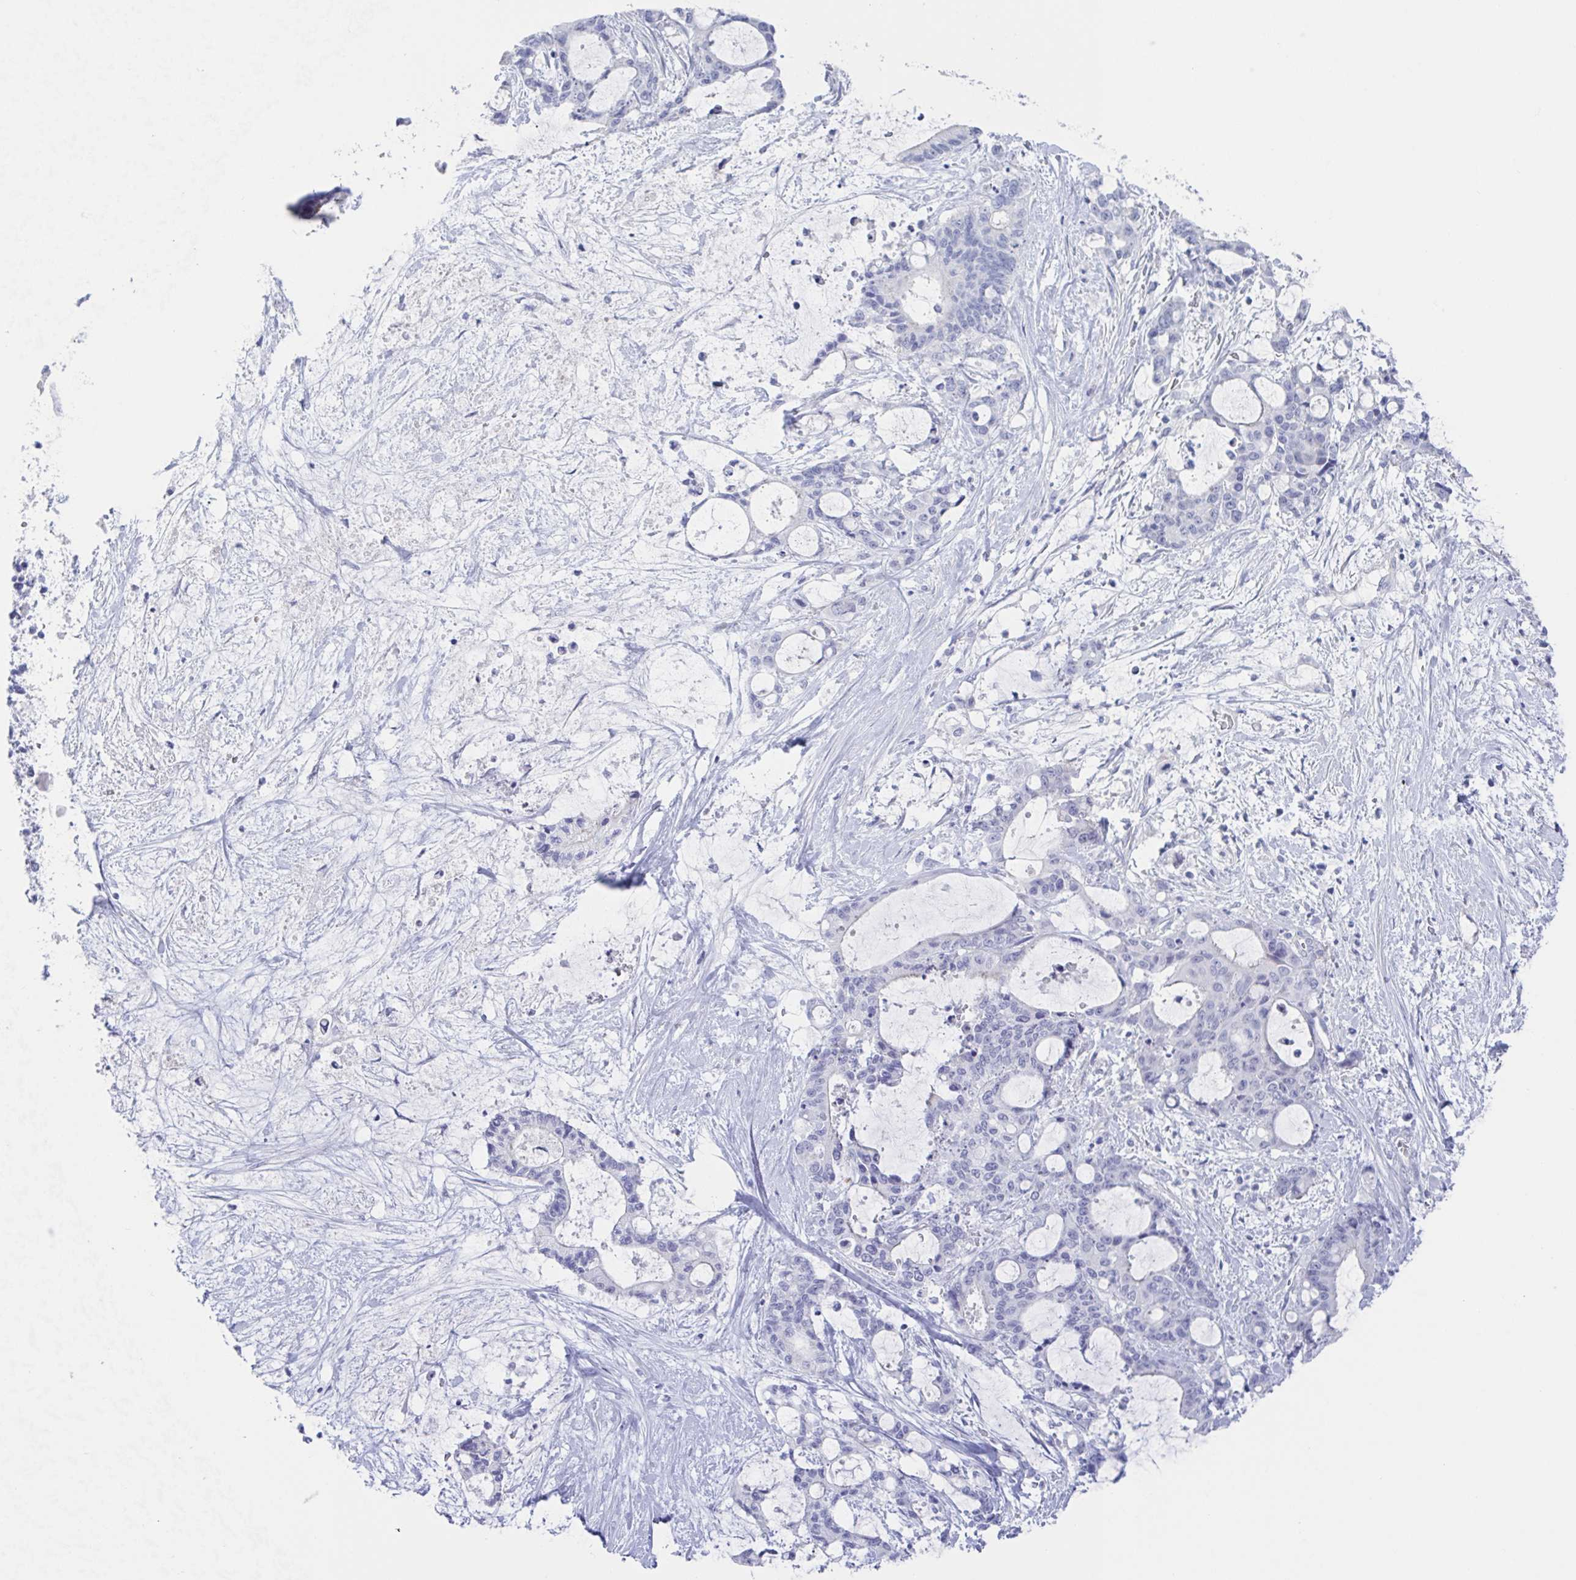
{"staining": {"intensity": "negative", "quantity": "none", "location": "none"}, "tissue": "liver cancer", "cell_type": "Tumor cells", "image_type": "cancer", "snomed": [{"axis": "morphology", "description": "Normal tissue, NOS"}, {"axis": "morphology", "description": "Cholangiocarcinoma"}, {"axis": "topography", "description": "Liver"}, {"axis": "topography", "description": "Peripheral nerve tissue"}], "caption": "The immunohistochemistry (IHC) photomicrograph has no significant positivity in tumor cells of liver cancer tissue. (Stains: DAB immunohistochemistry with hematoxylin counter stain, Microscopy: brightfield microscopy at high magnification).", "gene": "TEX12", "patient": {"sex": "female", "age": 73}}